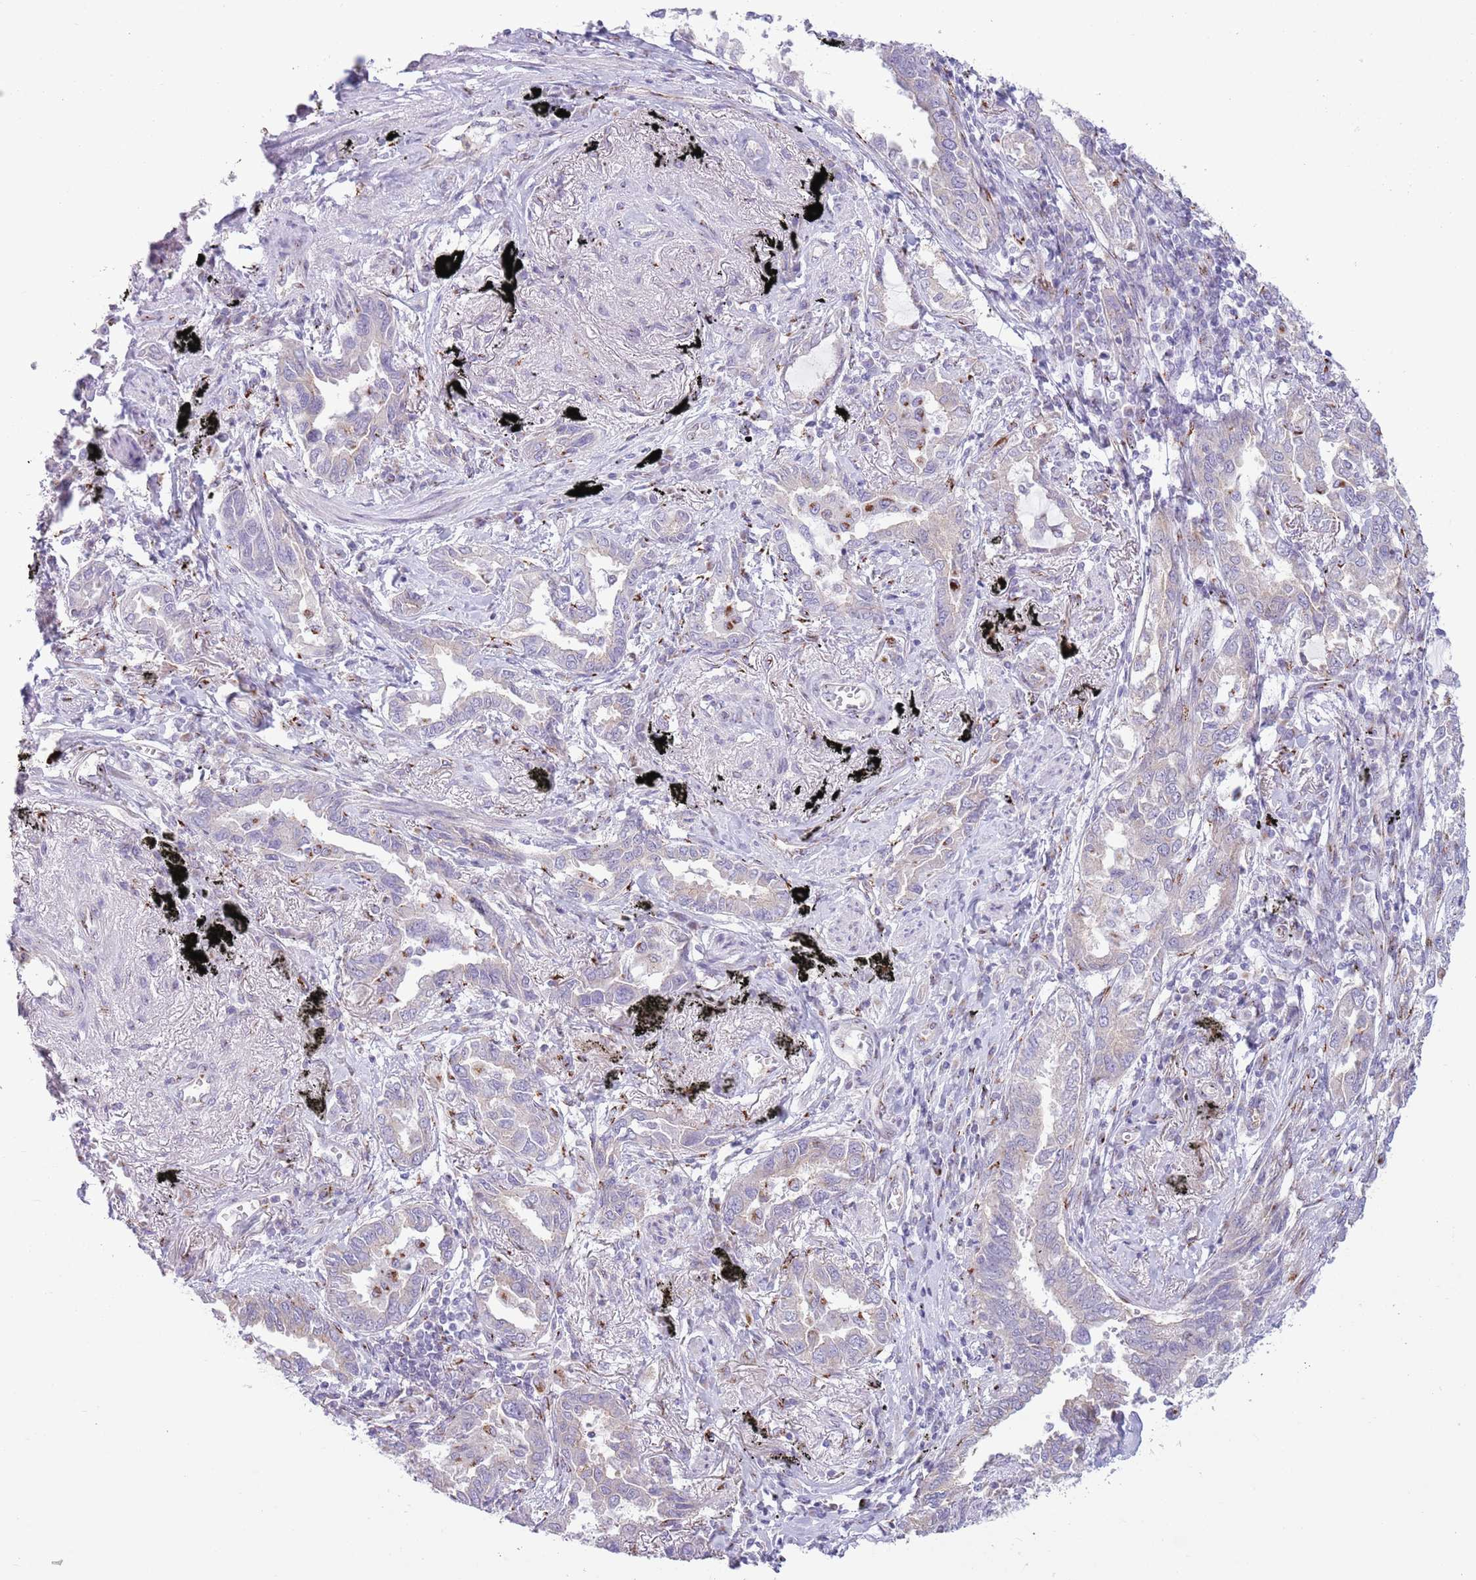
{"staining": {"intensity": "negative", "quantity": "none", "location": "none"}, "tissue": "lung cancer", "cell_type": "Tumor cells", "image_type": "cancer", "snomed": [{"axis": "morphology", "description": "Adenocarcinoma, NOS"}, {"axis": "topography", "description": "Lung"}], "caption": "This is a image of immunohistochemistry staining of lung cancer (adenocarcinoma), which shows no expression in tumor cells.", "gene": "C20orf96", "patient": {"sex": "male", "age": 67}}